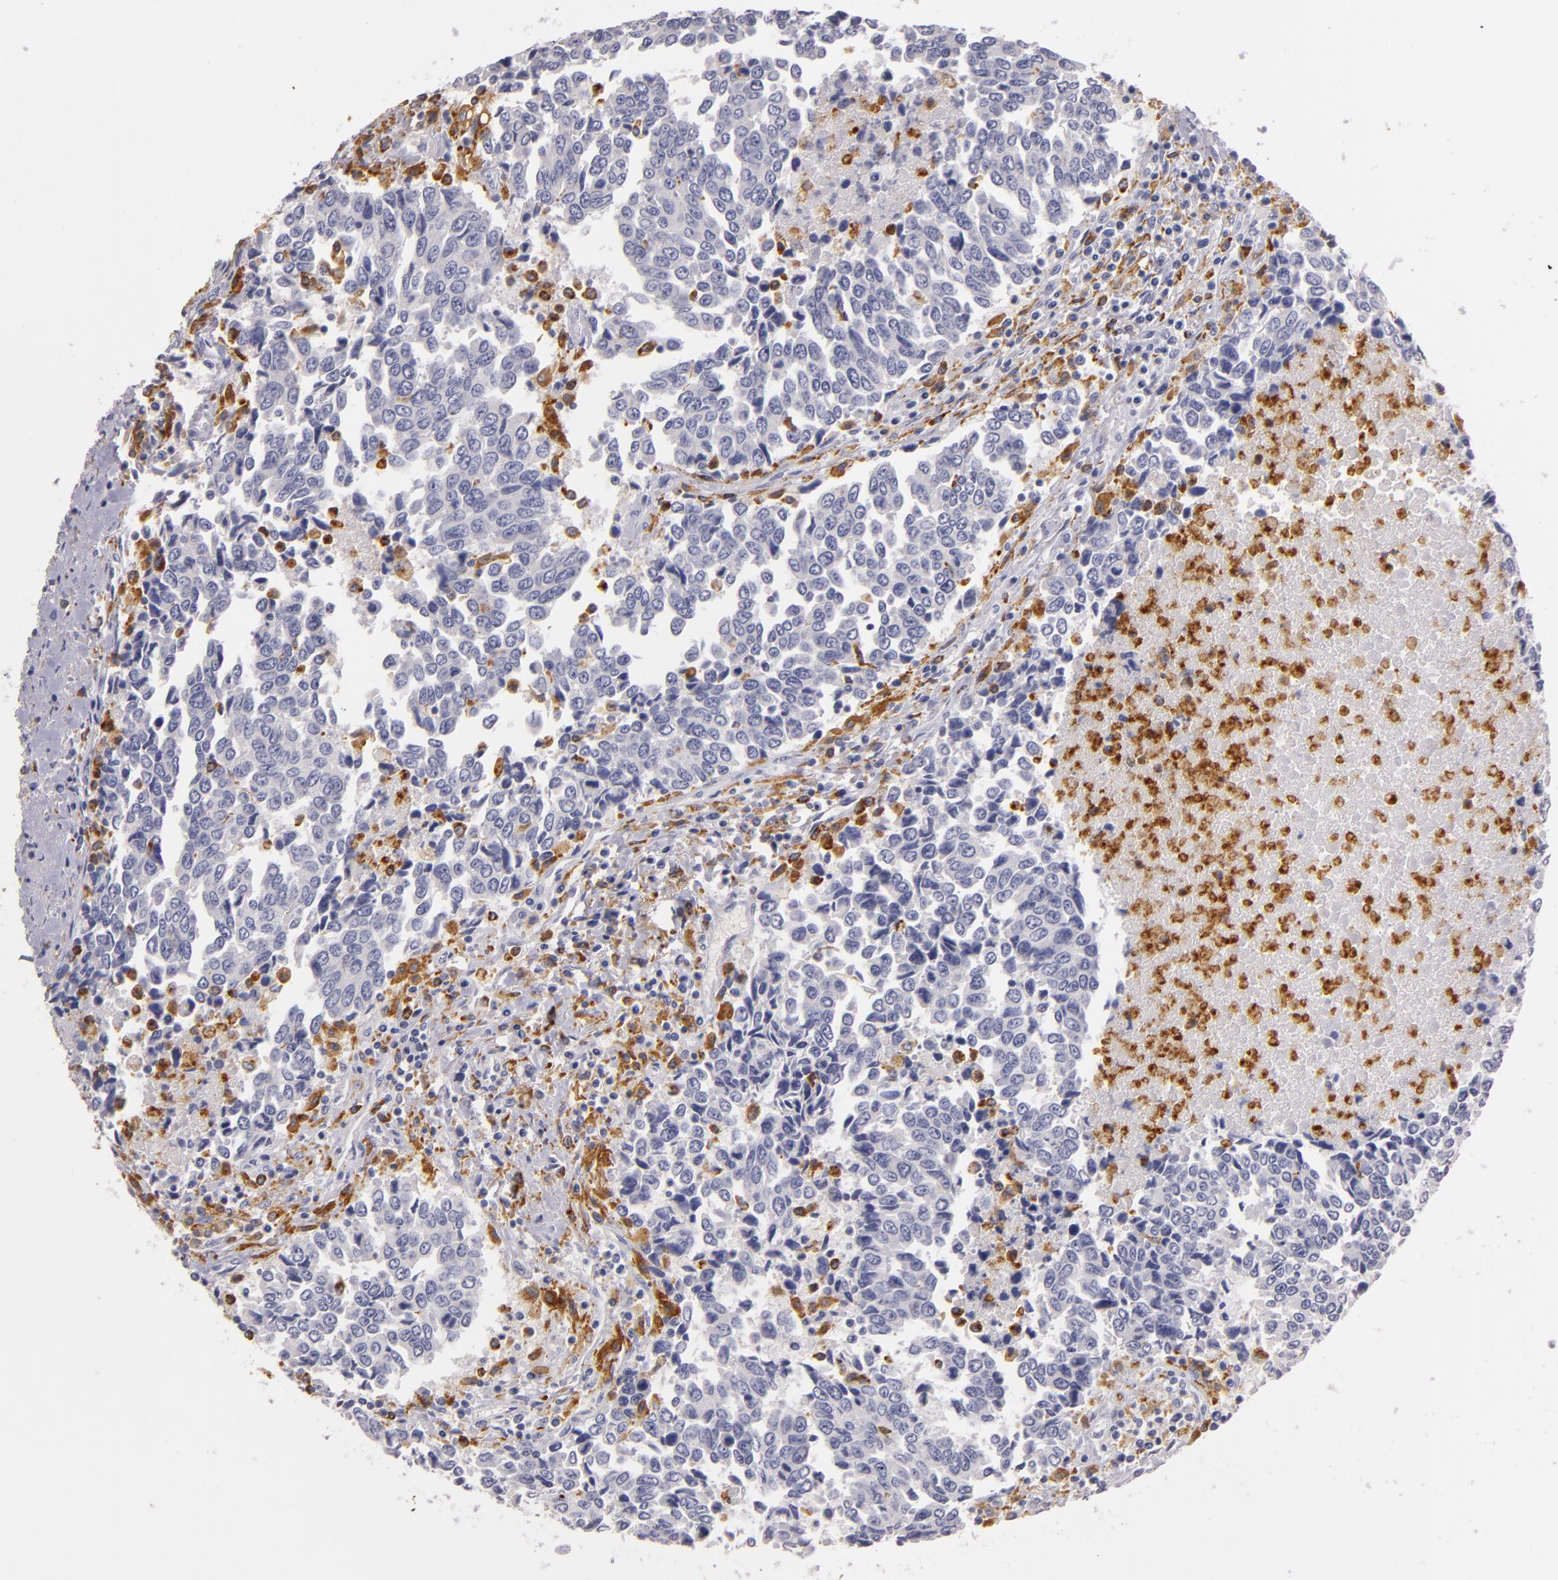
{"staining": {"intensity": "negative", "quantity": "none", "location": "none"}, "tissue": "urothelial cancer", "cell_type": "Tumor cells", "image_type": "cancer", "snomed": [{"axis": "morphology", "description": "Urothelial carcinoma, High grade"}, {"axis": "topography", "description": "Urinary bladder"}], "caption": "DAB immunohistochemical staining of human urothelial cancer reveals no significant staining in tumor cells.", "gene": "TLR8", "patient": {"sex": "male", "age": 86}}